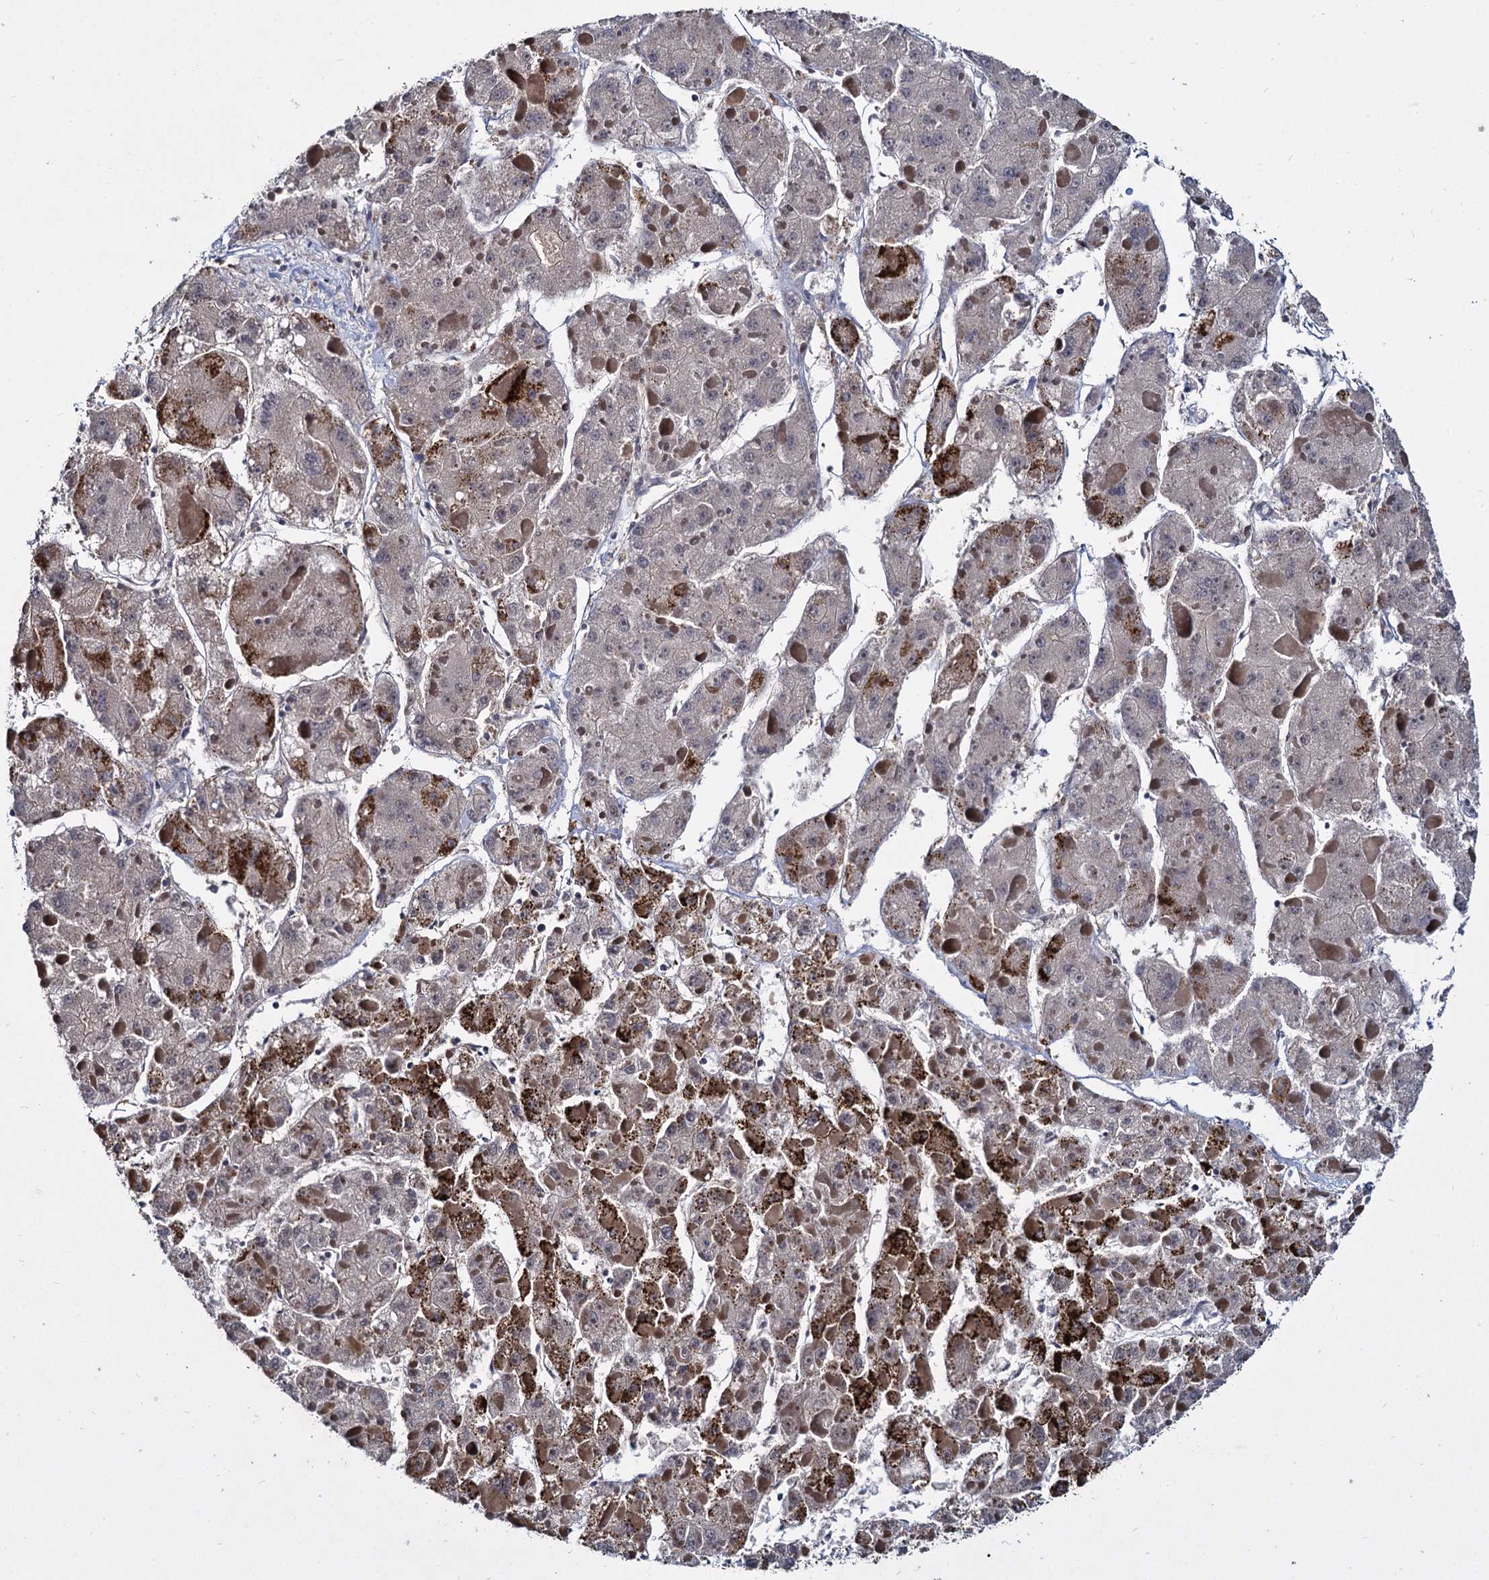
{"staining": {"intensity": "weak", "quantity": ">75%", "location": "cytoplasmic/membranous"}, "tissue": "liver cancer", "cell_type": "Tumor cells", "image_type": "cancer", "snomed": [{"axis": "morphology", "description": "Carcinoma, Hepatocellular, NOS"}, {"axis": "topography", "description": "Liver"}], "caption": "This is a micrograph of immunohistochemistry (IHC) staining of liver cancer (hepatocellular carcinoma), which shows weak staining in the cytoplasmic/membranous of tumor cells.", "gene": "RPUSD4", "patient": {"sex": "female", "age": 73}}